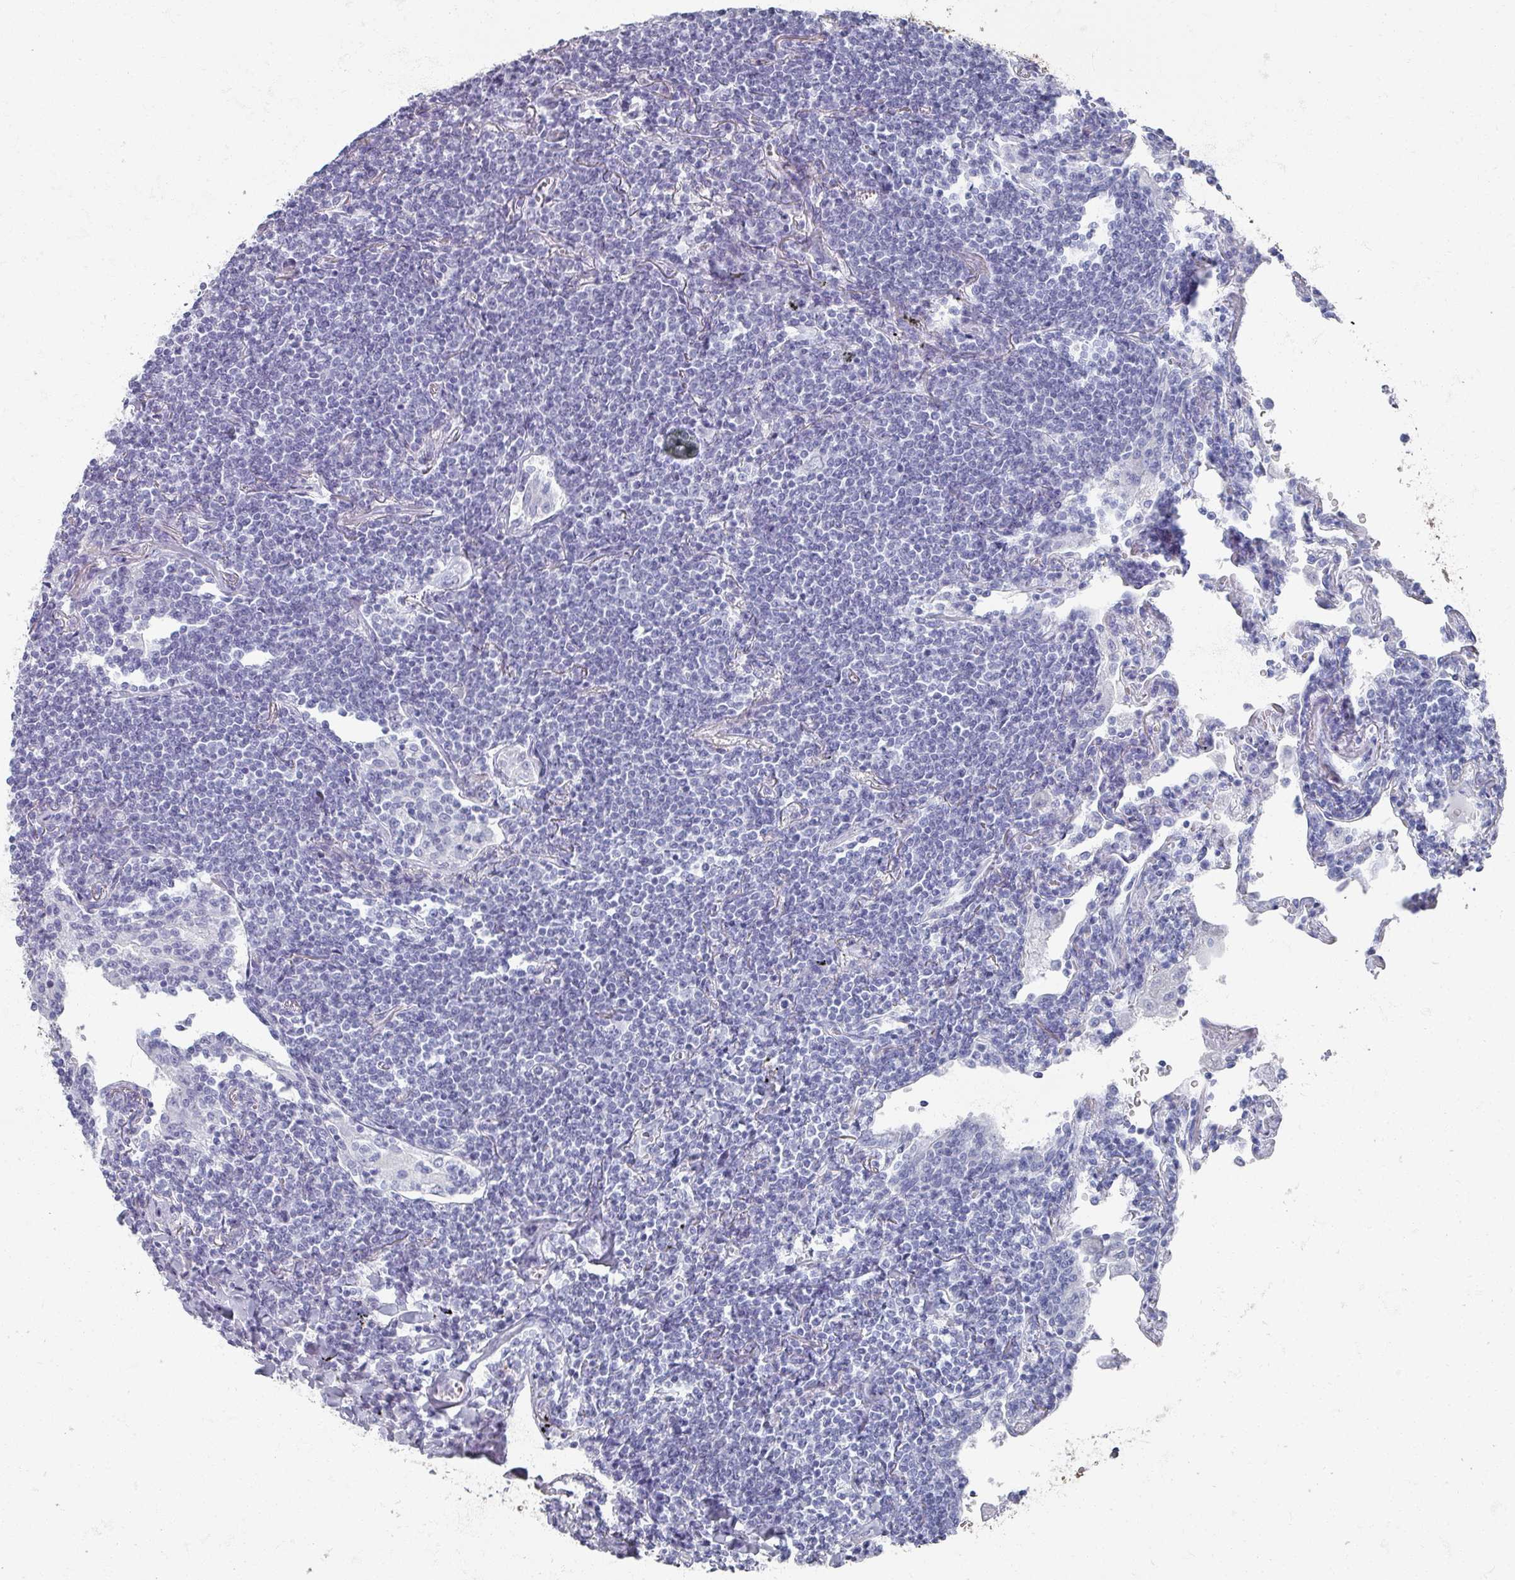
{"staining": {"intensity": "negative", "quantity": "none", "location": "none"}, "tissue": "lymphoma", "cell_type": "Tumor cells", "image_type": "cancer", "snomed": [{"axis": "morphology", "description": "Malignant lymphoma, non-Hodgkin's type, Low grade"}, {"axis": "topography", "description": "Lung"}], "caption": "A high-resolution image shows immunohistochemistry (IHC) staining of malignant lymphoma, non-Hodgkin's type (low-grade), which exhibits no significant expression in tumor cells. Brightfield microscopy of IHC stained with DAB (3,3'-diaminobenzidine) (brown) and hematoxylin (blue), captured at high magnification.", "gene": "OMG", "patient": {"sex": "female", "age": 71}}